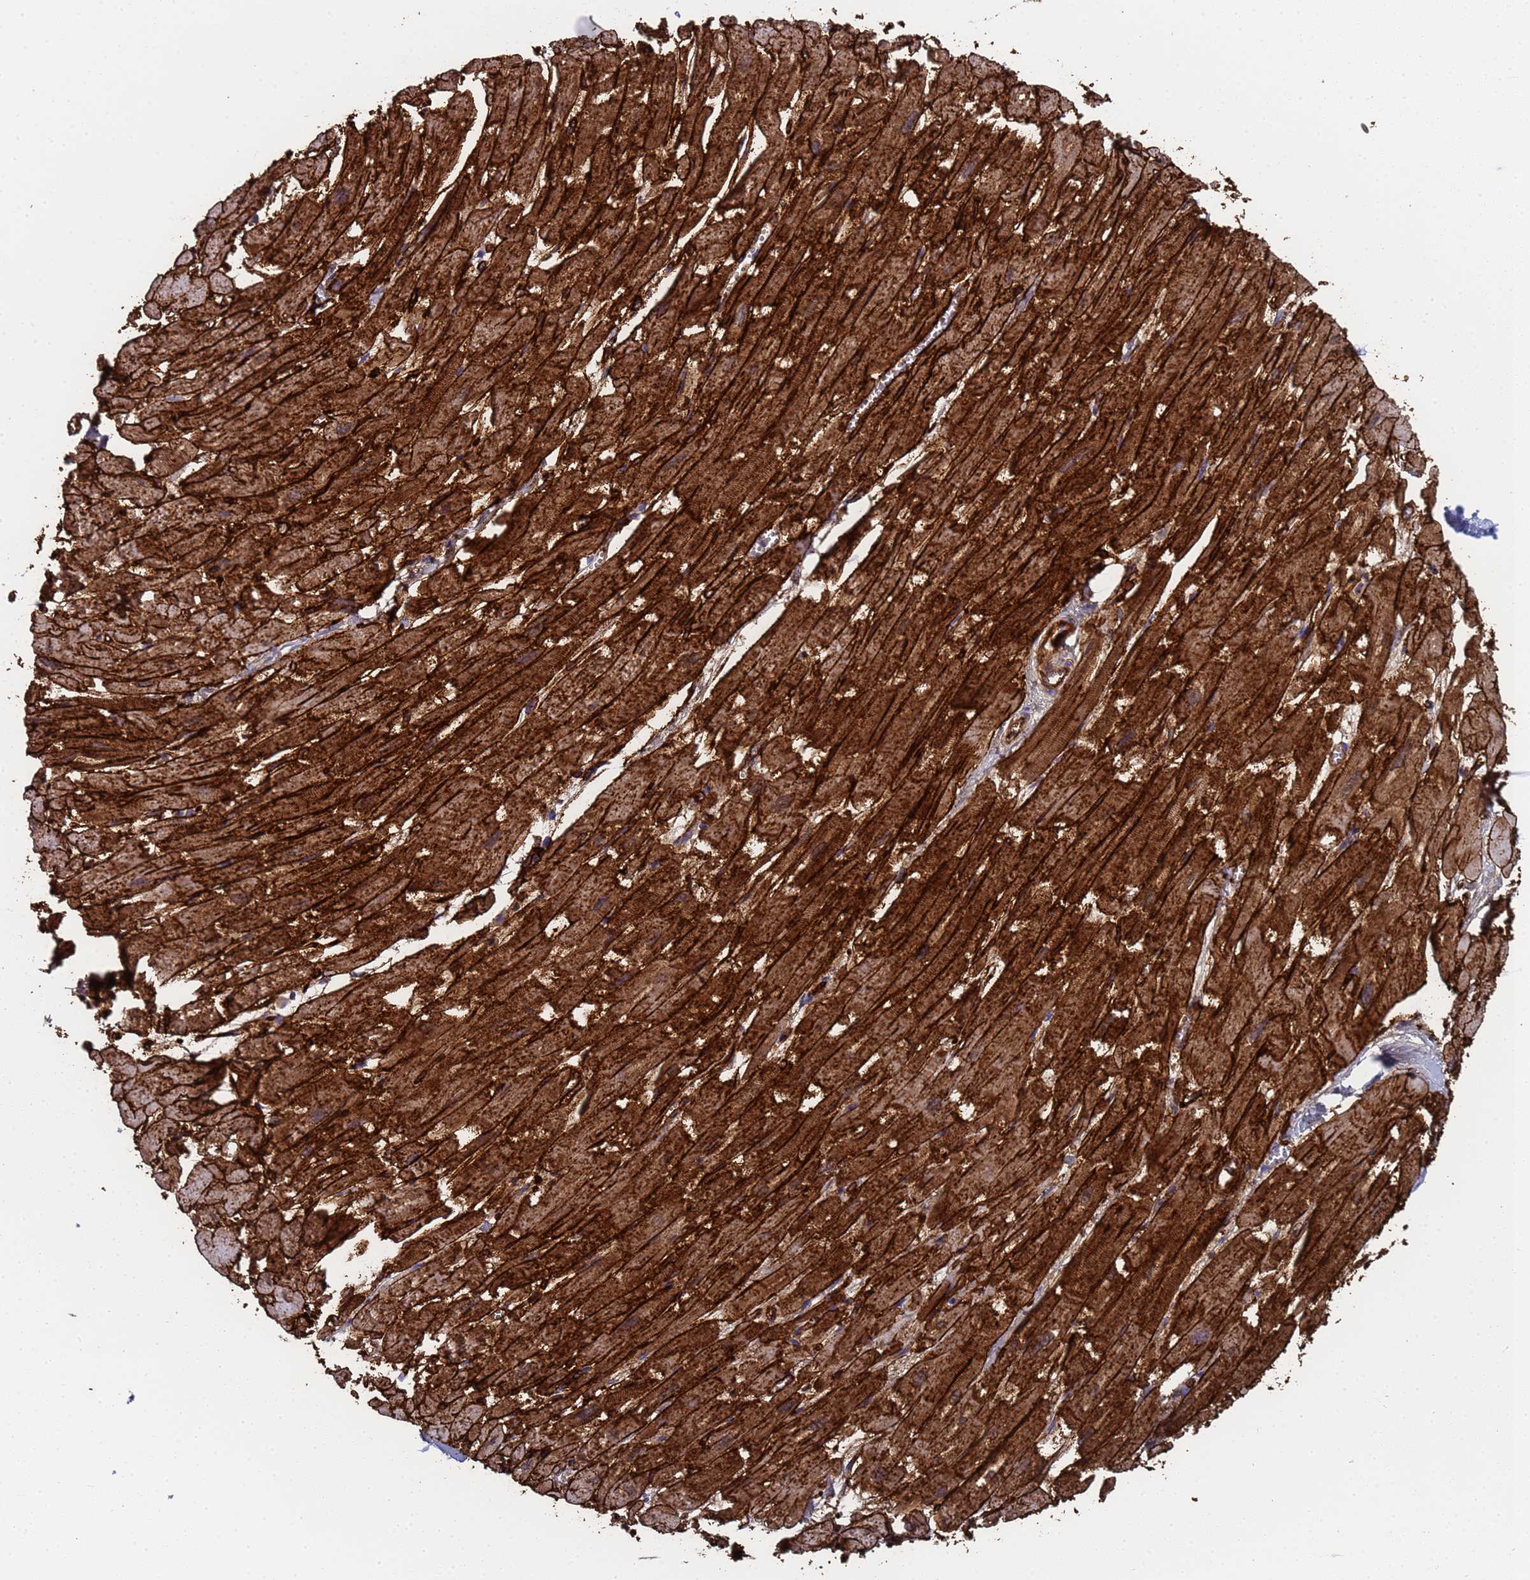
{"staining": {"intensity": "strong", "quantity": ">75%", "location": "cytoplasmic/membranous"}, "tissue": "heart muscle", "cell_type": "Cardiomyocytes", "image_type": "normal", "snomed": [{"axis": "morphology", "description": "Normal tissue, NOS"}, {"axis": "topography", "description": "Heart"}], "caption": "DAB immunohistochemical staining of unremarkable human heart muscle displays strong cytoplasmic/membranous protein expression in about >75% of cardiomyocytes.", "gene": "ADIPOQ", "patient": {"sex": "male", "age": 54}}